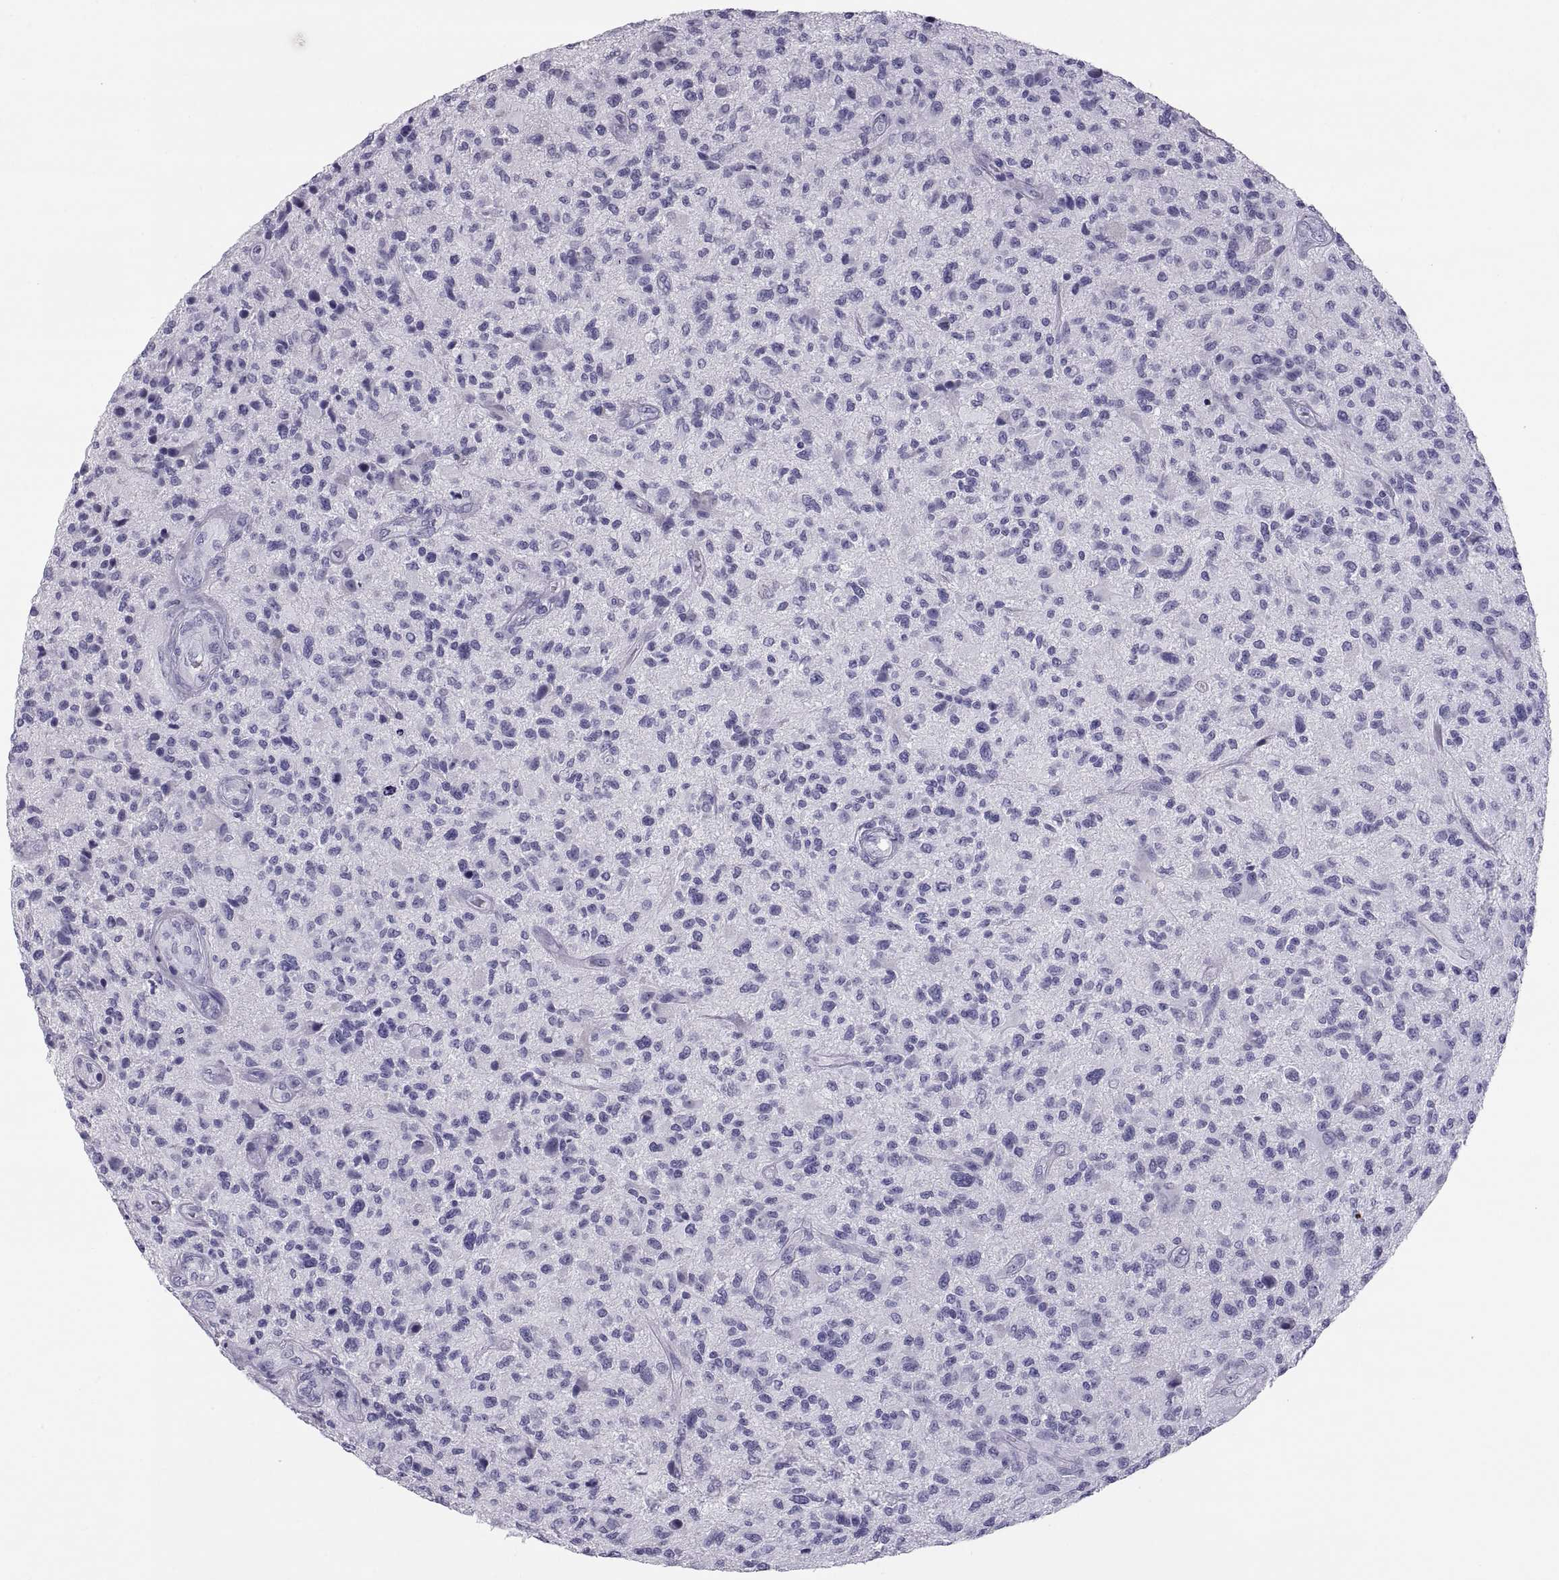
{"staining": {"intensity": "negative", "quantity": "none", "location": "none"}, "tissue": "glioma", "cell_type": "Tumor cells", "image_type": "cancer", "snomed": [{"axis": "morphology", "description": "Glioma, malignant, High grade"}, {"axis": "topography", "description": "Brain"}], "caption": "This is an immunohistochemistry micrograph of malignant glioma (high-grade). There is no staining in tumor cells.", "gene": "PAX2", "patient": {"sex": "male", "age": 47}}